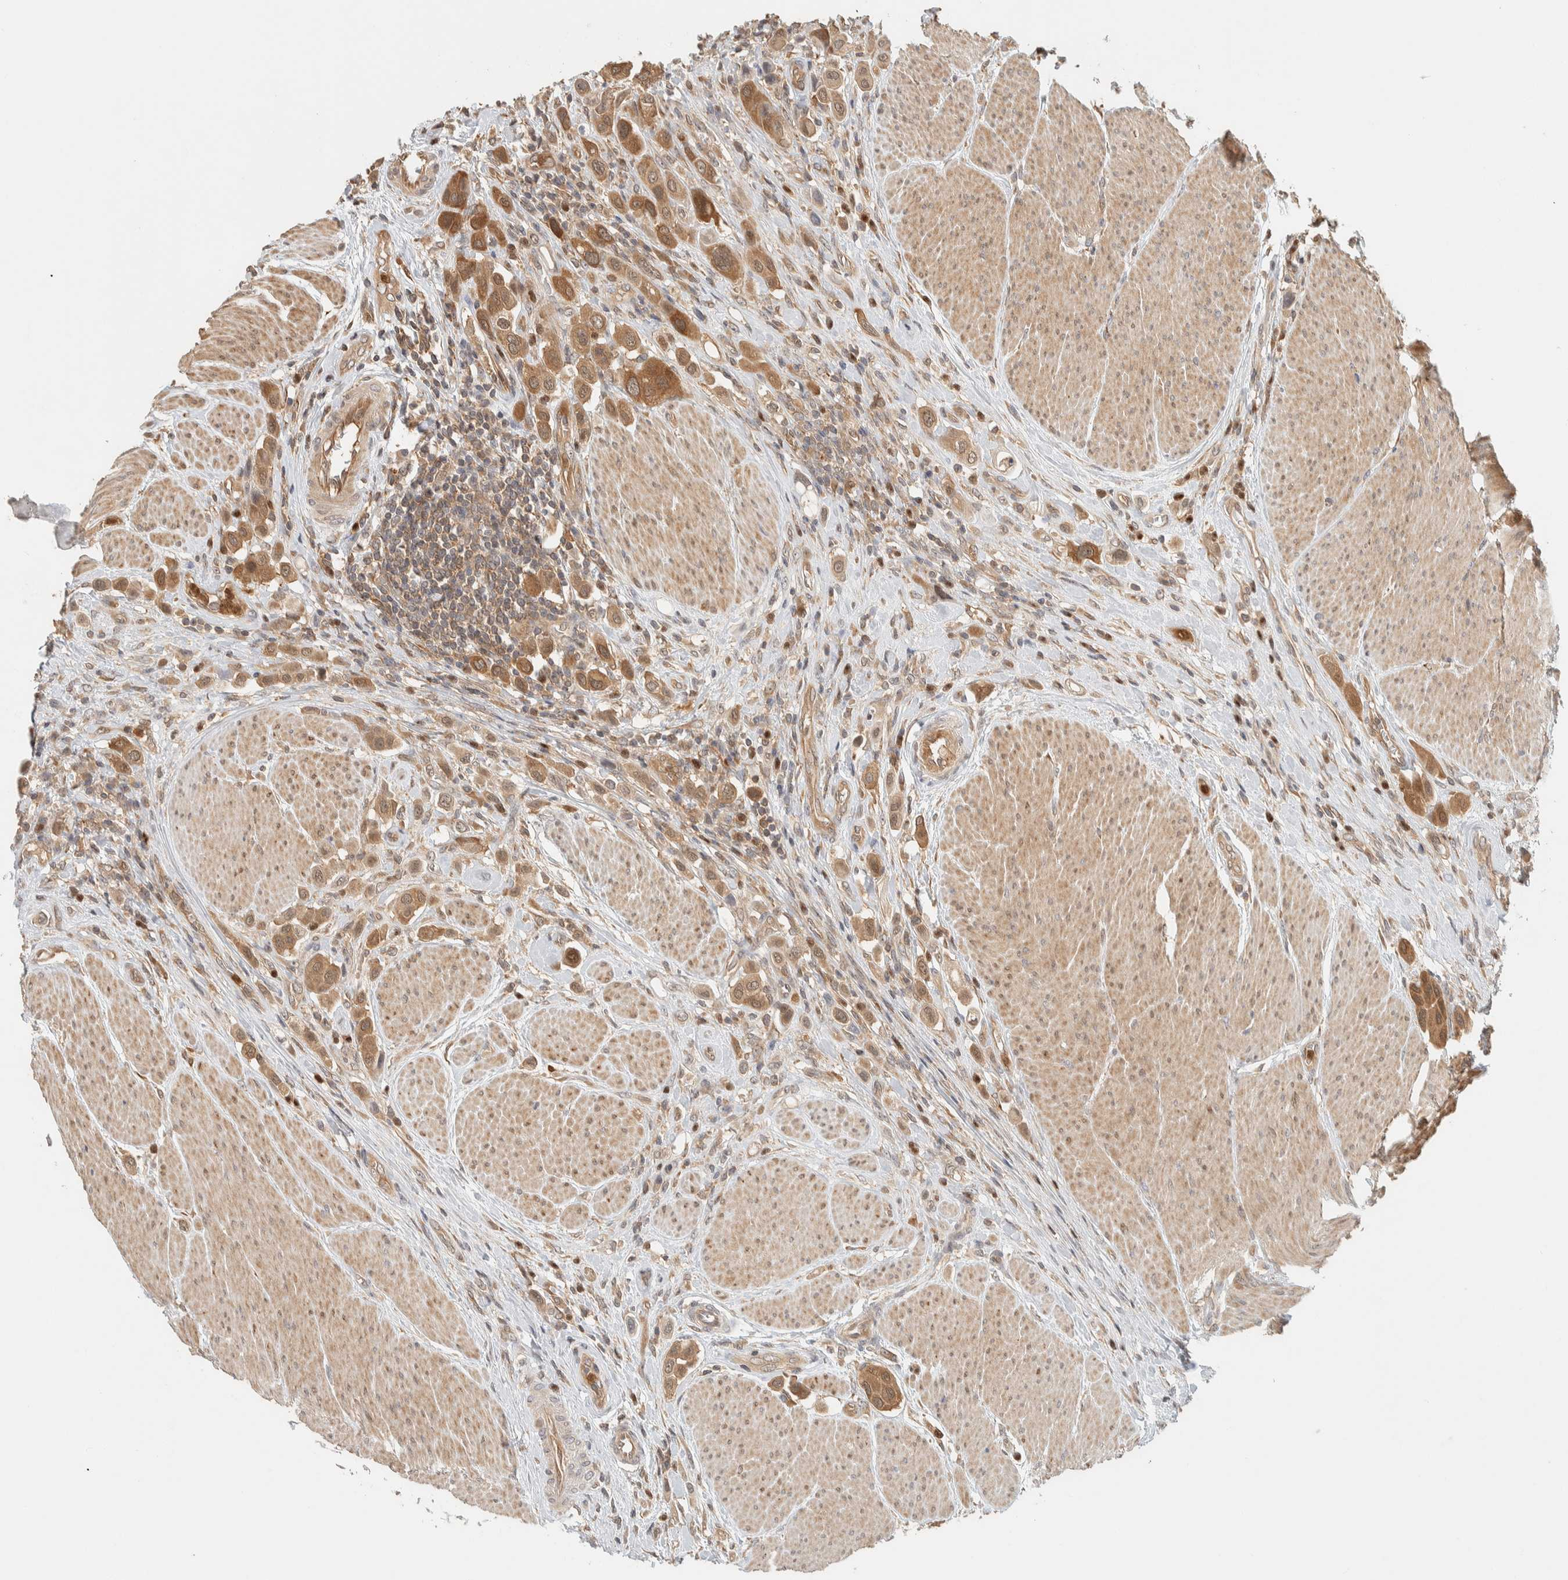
{"staining": {"intensity": "moderate", "quantity": ">75%", "location": "cytoplasmic/membranous"}, "tissue": "urothelial cancer", "cell_type": "Tumor cells", "image_type": "cancer", "snomed": [{"axis": "morphology", "description": "Urothelial carcinoma, High grade"}, {"axis": "topography", "description": "Urinary bladder"}], "caption": "An immunohistochemistry histopathology image of neoplastic tissue is shown. Protein staining in brown labels moderate cytoplasmic/membranous positivity in urothelial carcinoma (high-grade) within tumor cells.", "gene": "ADSS2", "patient": {"sex": "male", "age": 50}}